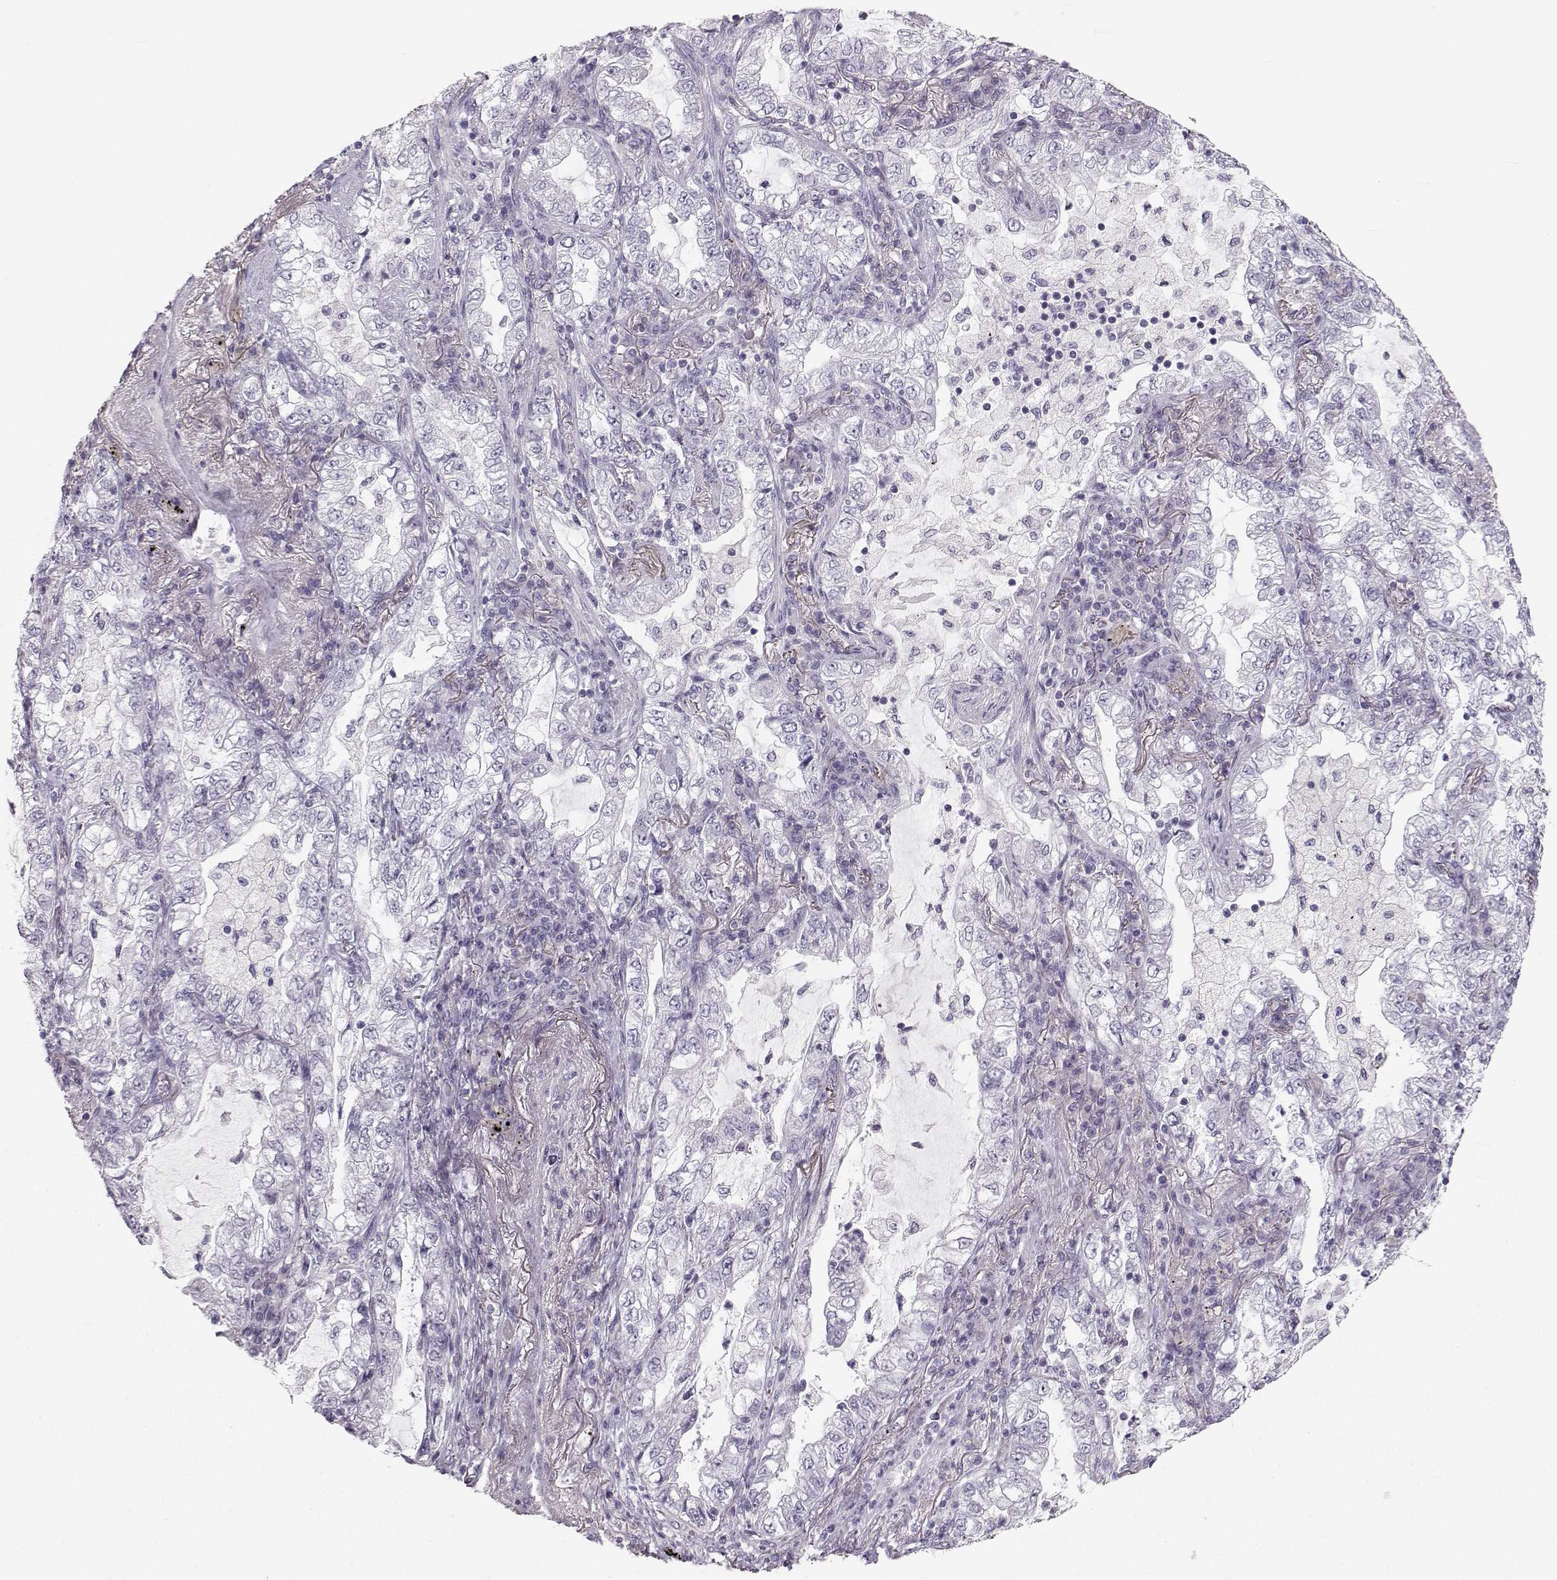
{"staining": {"intensity": "negative", "quantity": "none", "location": "none"}, "tissue": "lung cancer", "cell_type": "Tumor cells", "image_type": "cancer", "snomed": [{"axis": "morphology", "description": "Adenocarcinoma, NOS"}, {"axis": "topography", "description": "Lung"}], "caption": "The histopathology image demonstrates no staining of tumor cells in lung cancer.", "gene": "OIP5", "patient": {"sex": "female", "age": 73}}